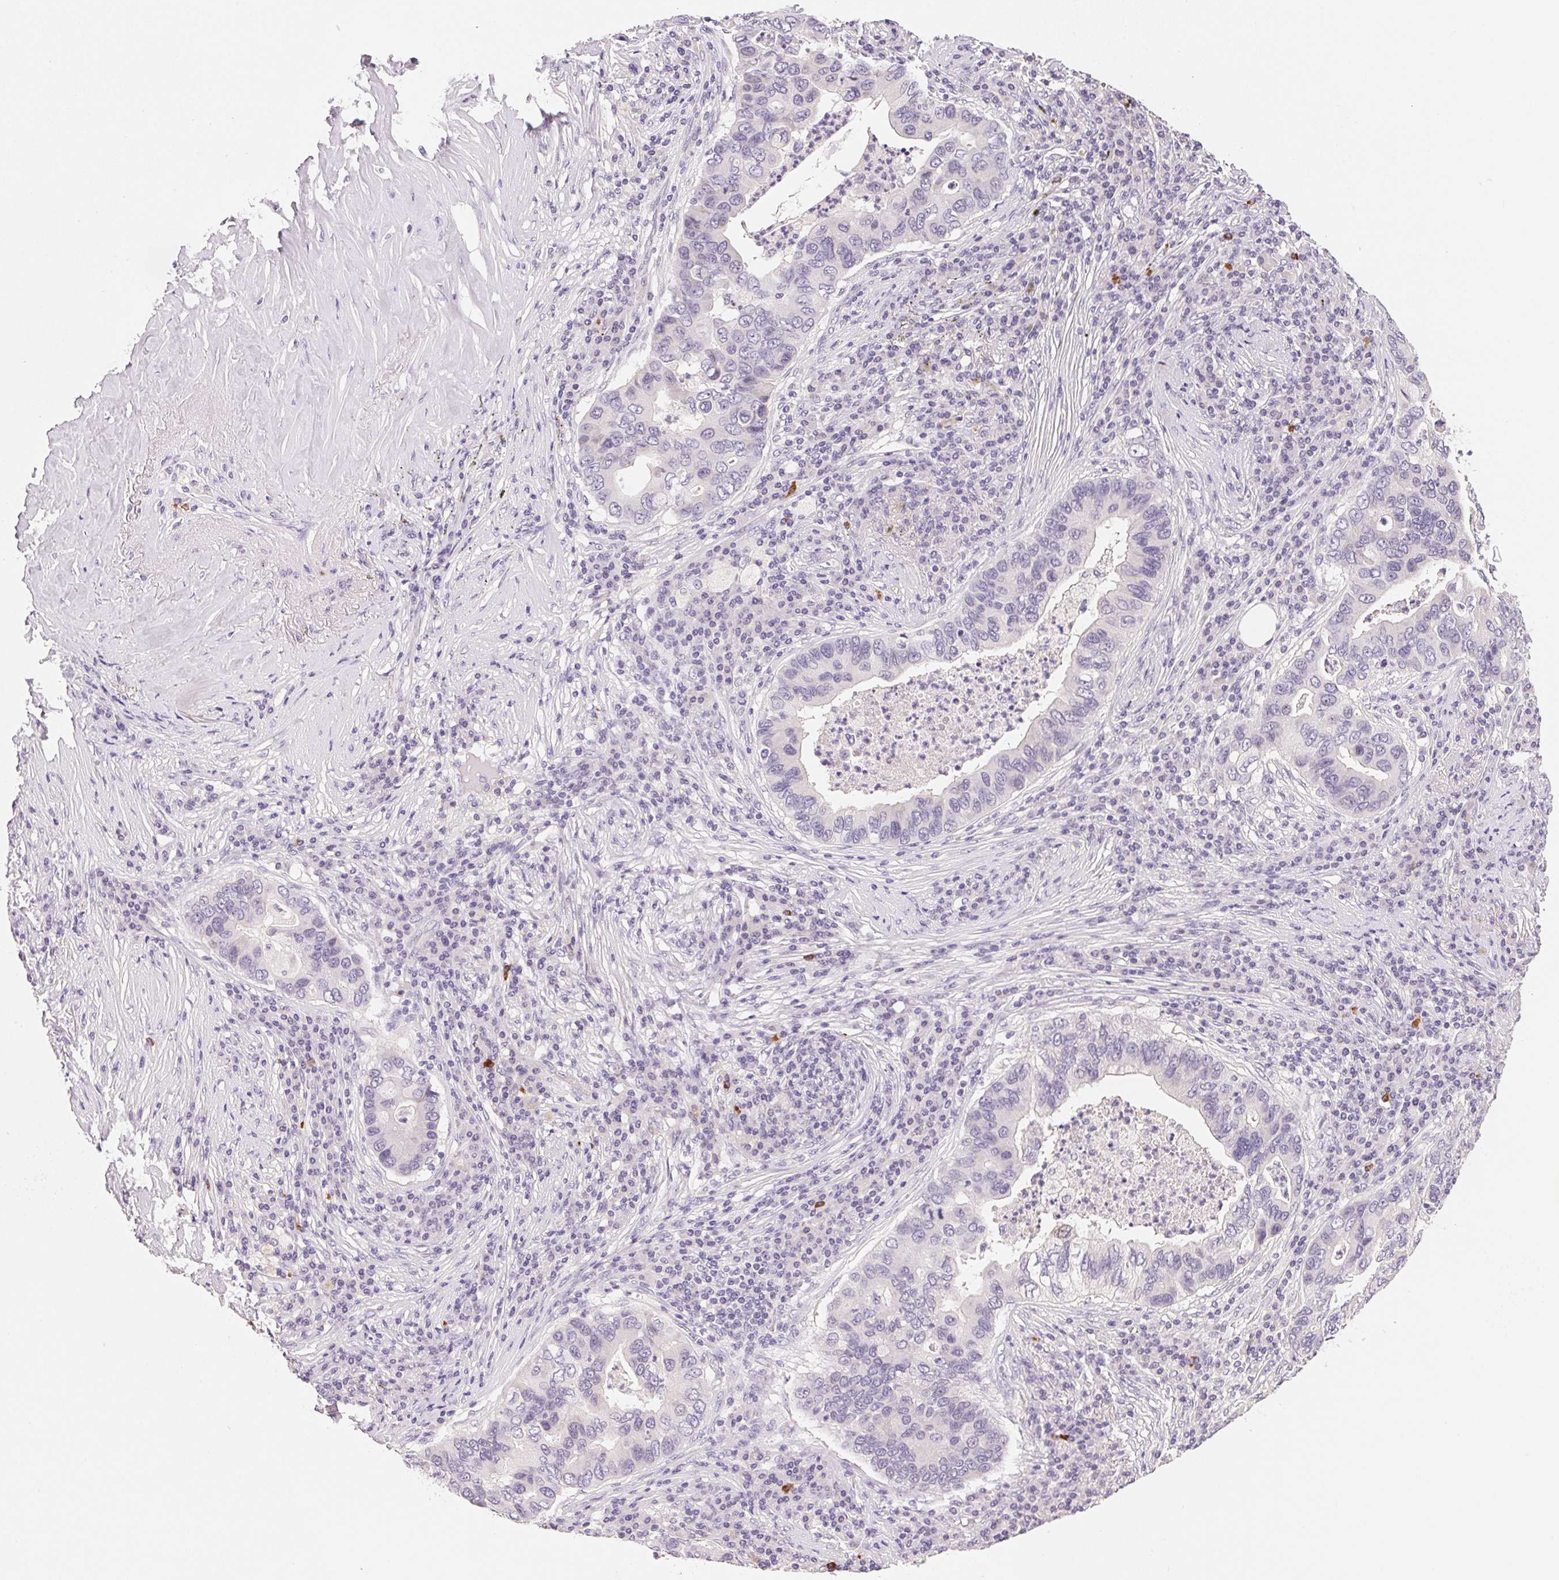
{"staining": {"intensity": "negative", "quantity": "none", "location": "none"}, "tissue": "lung cancer", "cell_type": "Tumor cells", "image_type": "cancer", "snomed": [{"axis": "morphology", "description": "Adenocarcinoma, NOS"}, {"axis": "morphology", "description": "Adenocarcinoma, metastatic, NOS"}, {"axis": "topography", "description": "Lymph node"}, {"axis": "topography", "description": "Lung"}], "caption": "Lung adenocarcinoma was stained to show a protein in brown. There is no significant expression in tumor cells. (DAB immunohistochemistry (IHC), high magnification).", "gene": "MCOLN3", "patient": {"sex": "female", "age": 54}}